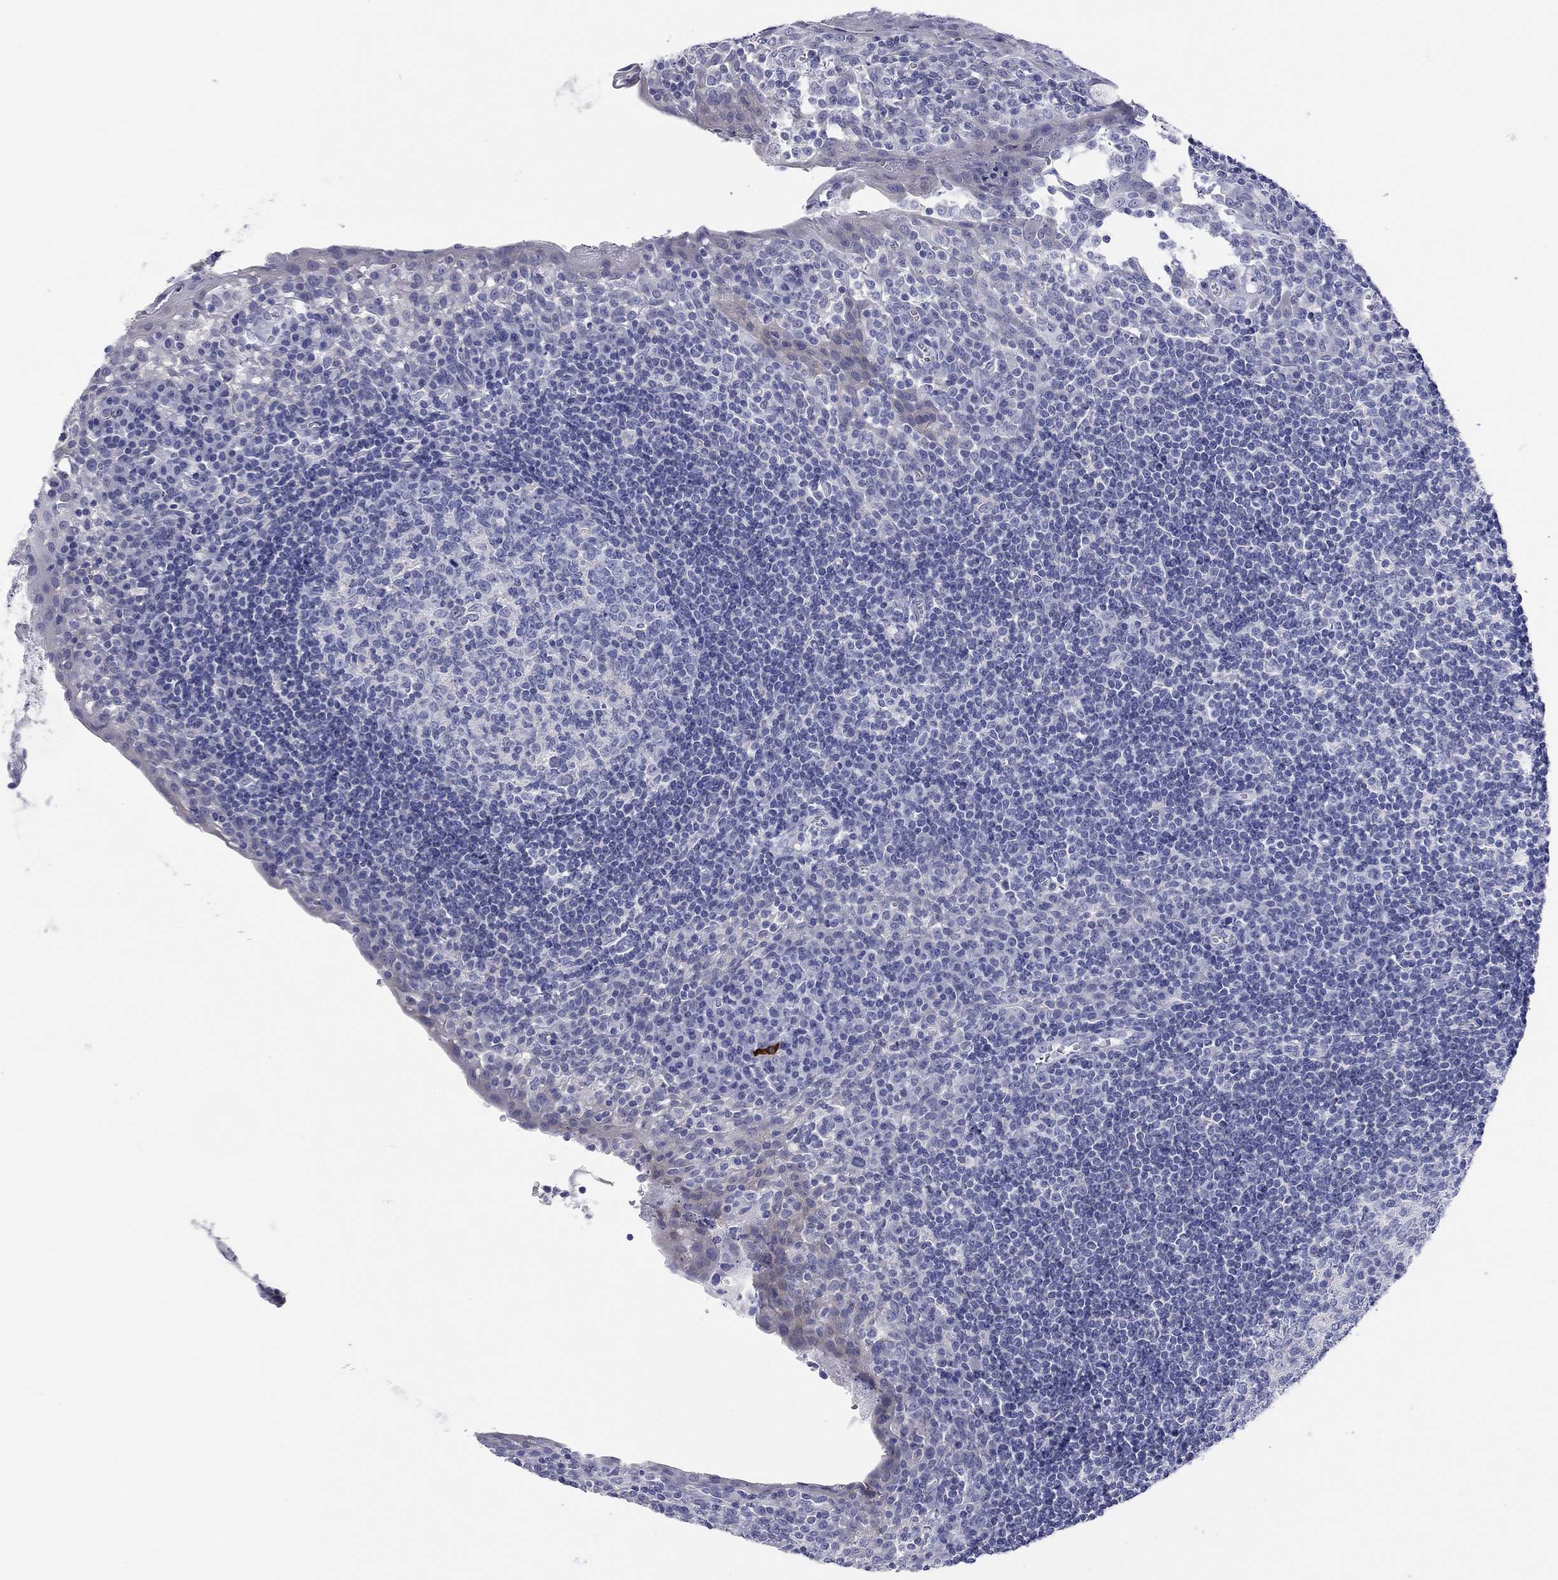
{"staining": {"intensity": "negative", "quantity": "none", "location": "none"}, "tissue": "tonsil", "cell_type": "Germinal center cells", "image_type": "normal", "snomed": [{"axis": "morphology", "description": "Normal tissue, NOS"}, {"axis": "topography", "description": "Tonsil"}], "caption": "Tonsil stained for a protein using IHC shows no staining germinal center cells.", "gene": "ENSG00000269035", "patient": {"sex": "female", "age": 13}}